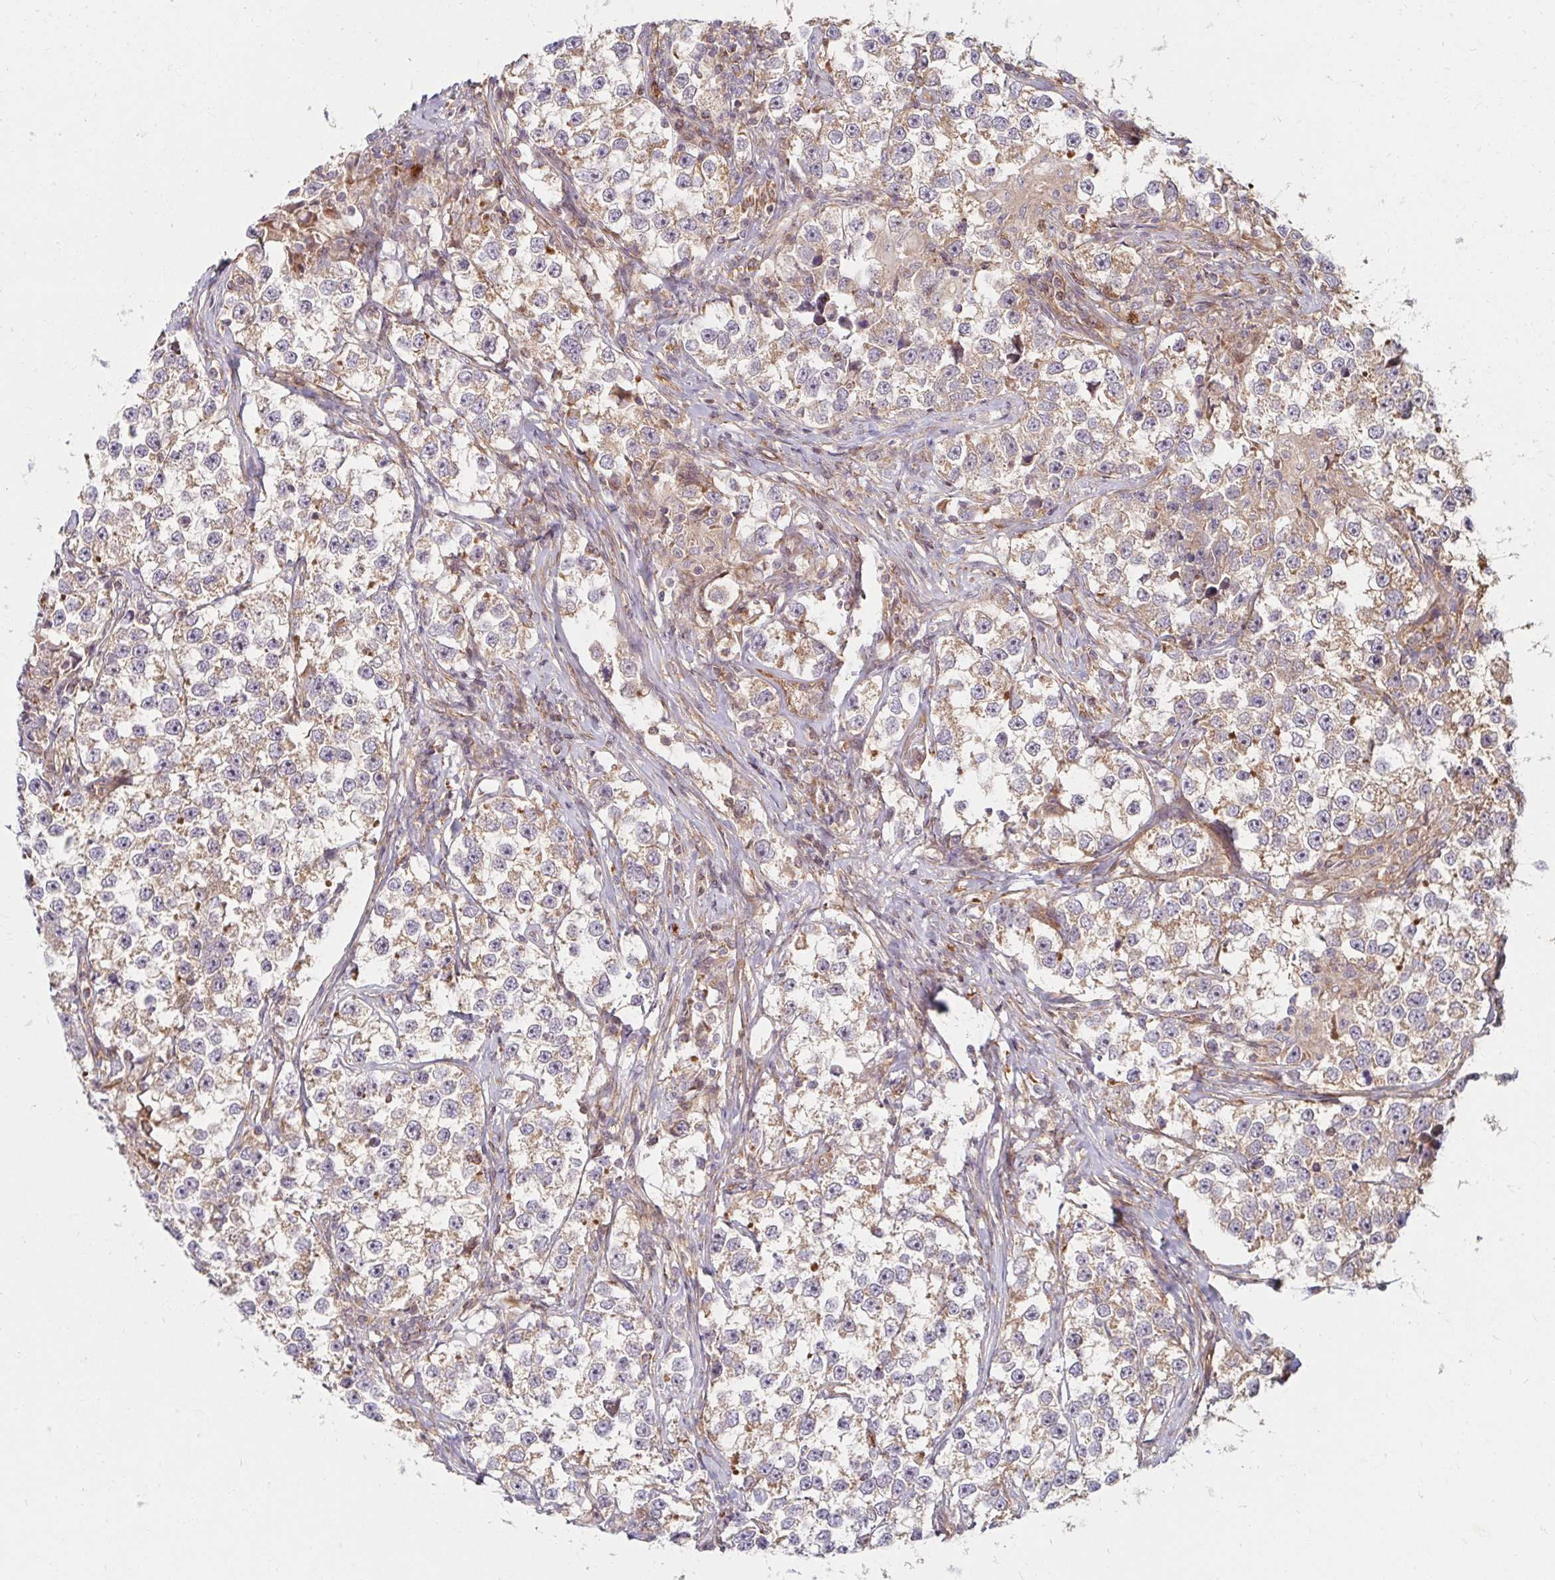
{"staining": {"intensity": "weak", "quantity": ">75%", "location": "cytoplasmic/membranous"}, "tissue": "testis cancer", "cell_type": "Tumor cells", "image_type": "cancer", "snomed": [{"axis": "morphology", "description": "Seminoma, NOS"}, {"axis": "topography", "description": "Testis"}], "caption": "Brown immunohistochemical staining in human testis seminoma demonstrates weak cytoplasmic/membranous expression in about >75% of tumor cells. (DAB IHC, brown staining for protein, blue staining for nuclei).", "gene": "BTF3", "patient": {"sex": "male", "age": 46}}